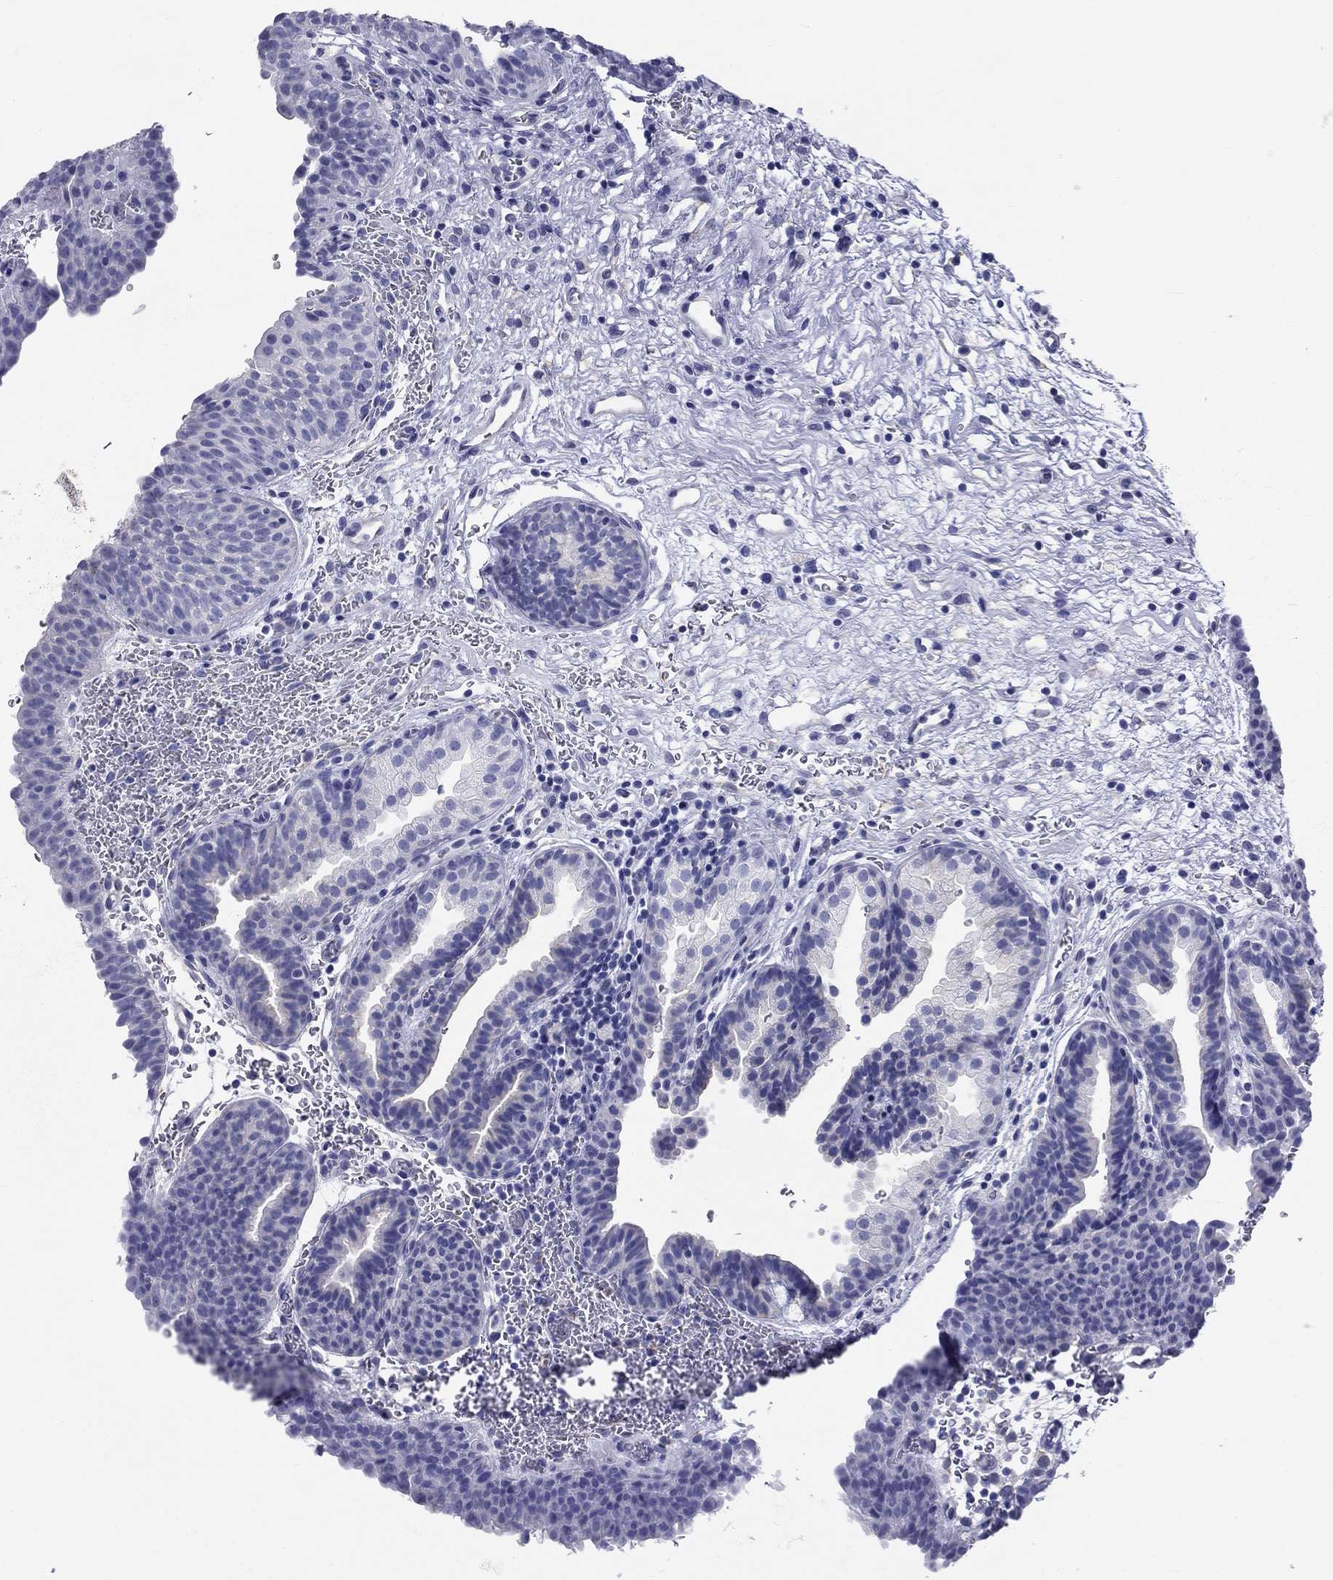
{"staining": {"intensity": "negative", "quantity": "none", "location": "none"}, "tissue": "urinary bladder", "cell_type": "Urothelial cells", "image_type": "normal", "snomed": [{"axis": "morphology", "description": "Normal tissue, NOS"}, {"axis": "topography", "description": "Urinary bladder"}], "caption": "Immunohistochemistry of benign urinary bladder displays no expression in urothelial cells. The staining was performed using DAB (3,3'-diaminobenzidine) to visualize the protein expression in brown, while the nuclei were stained in blue with hematoxylin (Magnification: 20x).", "gene": "DNALI1", "patient": {"sex": "male", "age": 37}}